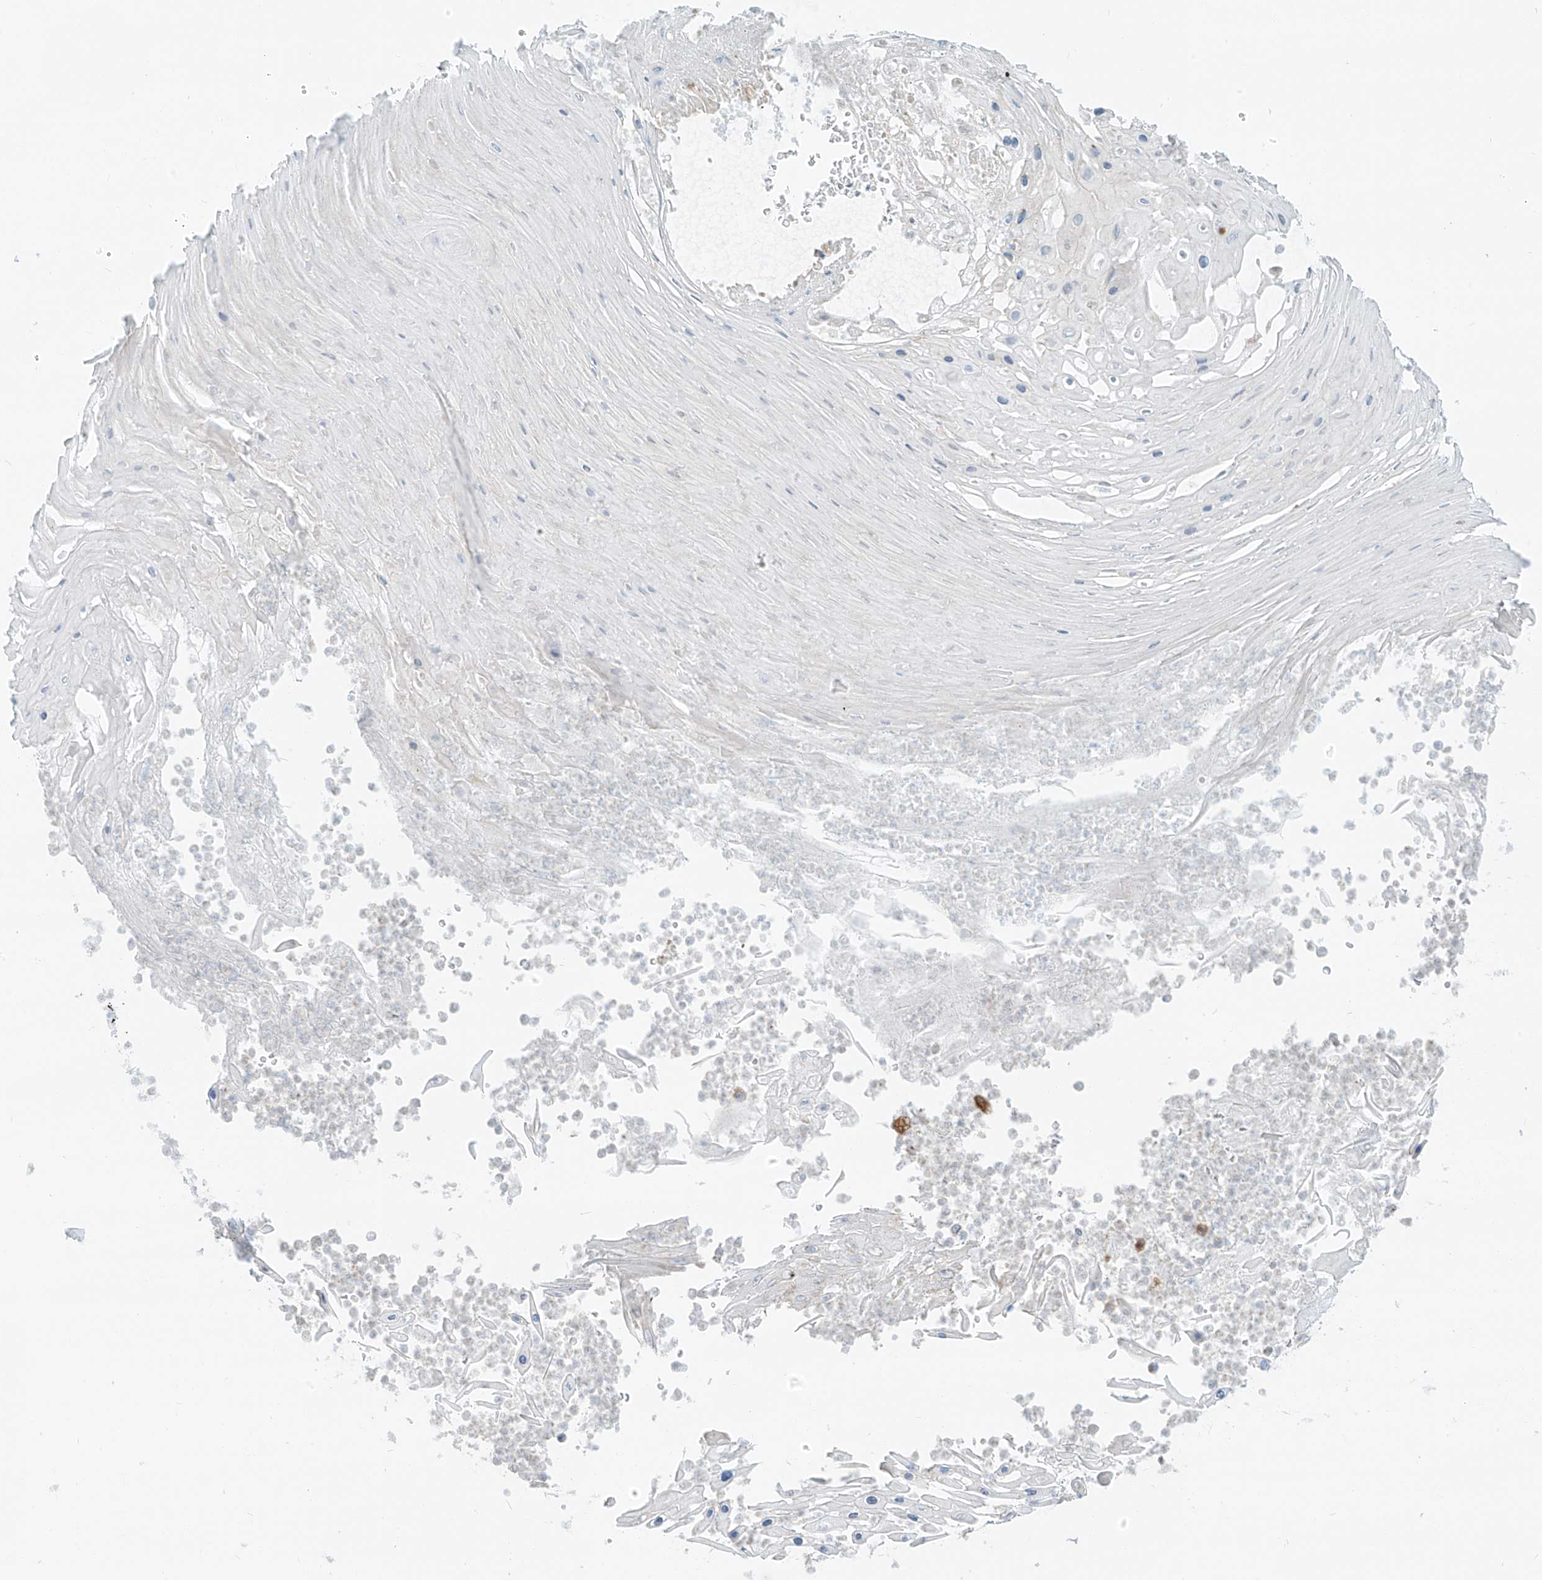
{"staining": {"intensity": "moderate", "quantity": "25%-75%", "location": "cytoplasmic/membranous"}, "tissue": "skin cancer", "cell_type": "Tumor cells", "image_type": "cancer", "snomed": [{"axis": "morphology", "description": "Squamous cell carcinoma, NOS"}, {"axis": "topography", "description": "Skin"}], "caption": "Skin cancer stained with a brown dye reveals moderate cytoplasmic/membranous positive staining in approximately 25%-75% of tumor cells.", "gene": "SLC35F6", "patient": {"sex": "female", "age": 88}}